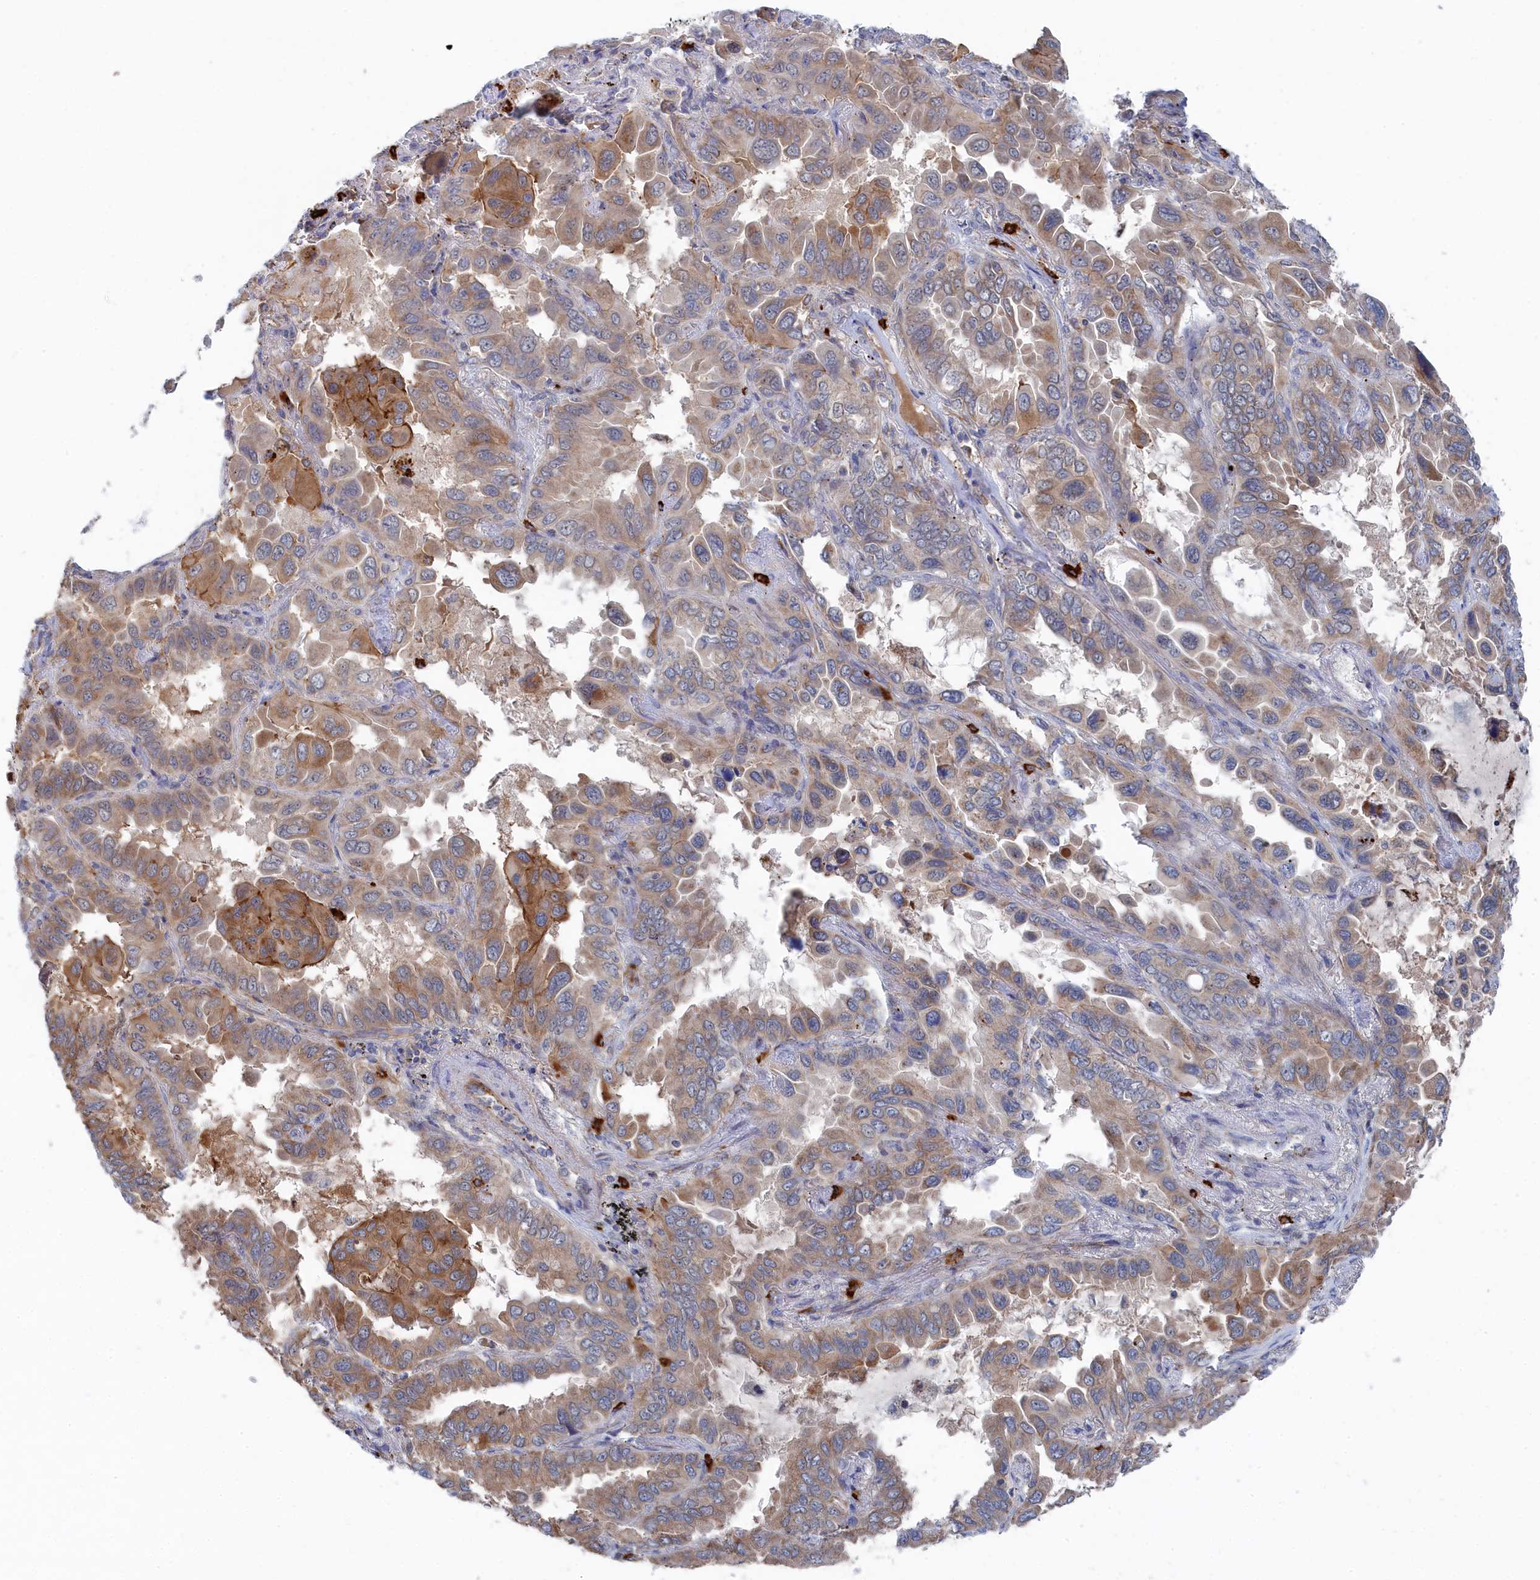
{"staining": {"intensity": "moderate", "quantity": "25%-75%", "location": "cytoplasmic/membranous"}, "tissue": "lung cancer", "cell_type": "Tumor cells", "image_type": "cancer", "snomed": [{"axis": "morphology", "description": "Adenocarcinoma, NOS"}, {"axis": "topography", "description": "Lung"}], "caption": "Immunohistochemical staining of adenocarcinoma (lung) displays moderate cytoplasmic/membranous protein expression in about 25%-75% of tumor cells. Immunohistochemistry (ihc) stains the protein of interest in brown and the nuclei are stained blue.", "gene": "FILIP1L", "patient": {"sex": "male", "age": 64}}